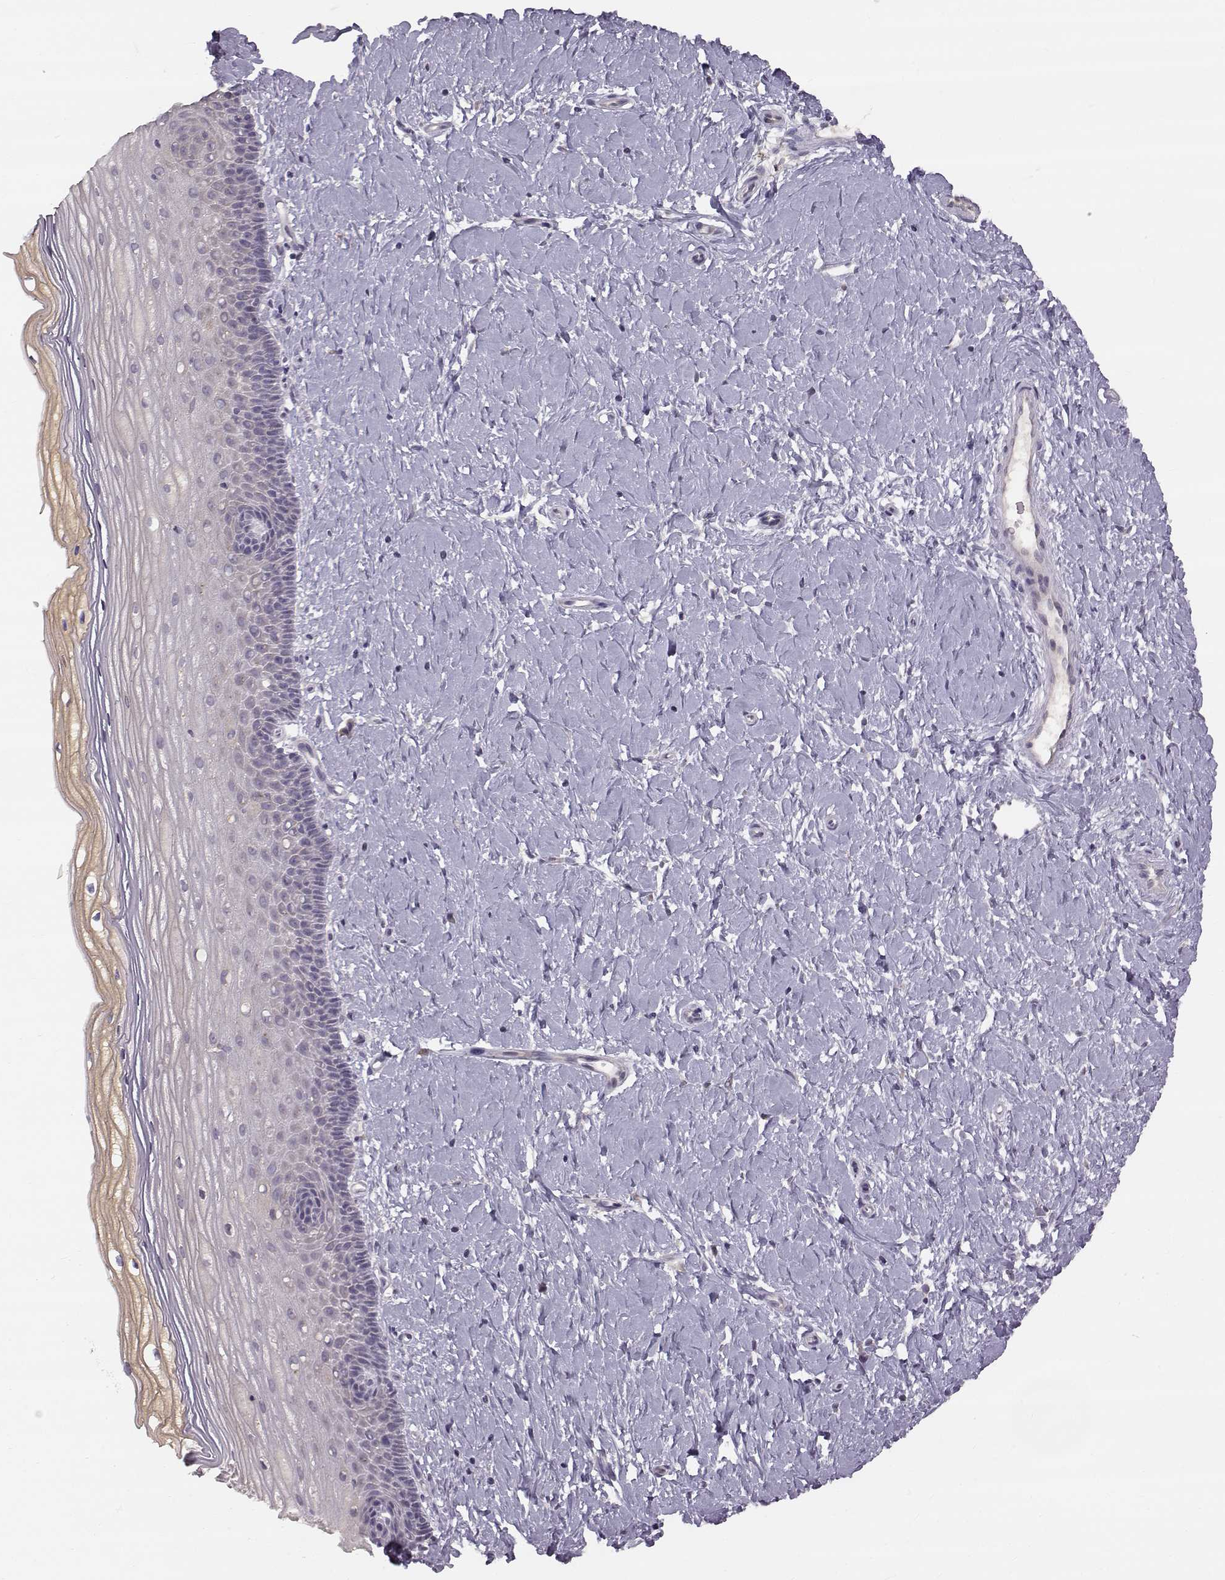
{"staining": {"intensity": "weak", "quantity": ">75%", "location": "cytoplasmic/membranous"}, "tissue": "cervix", "cell_type": "Glandular cells", "image_type": "normal", "snomed": [{"axis": "morphology", "description": "Normal tissue, NOS"}, {"axis": "topography", "description": "Cervix"}], "caption": "The histopathology image demonstrates a brown stain indicating the presence of a protein in the cytoplasmic/membranous of glandular cells in cervix.", "gene": "ACSL6", "patient": {"sex": "female", "age": 37}}